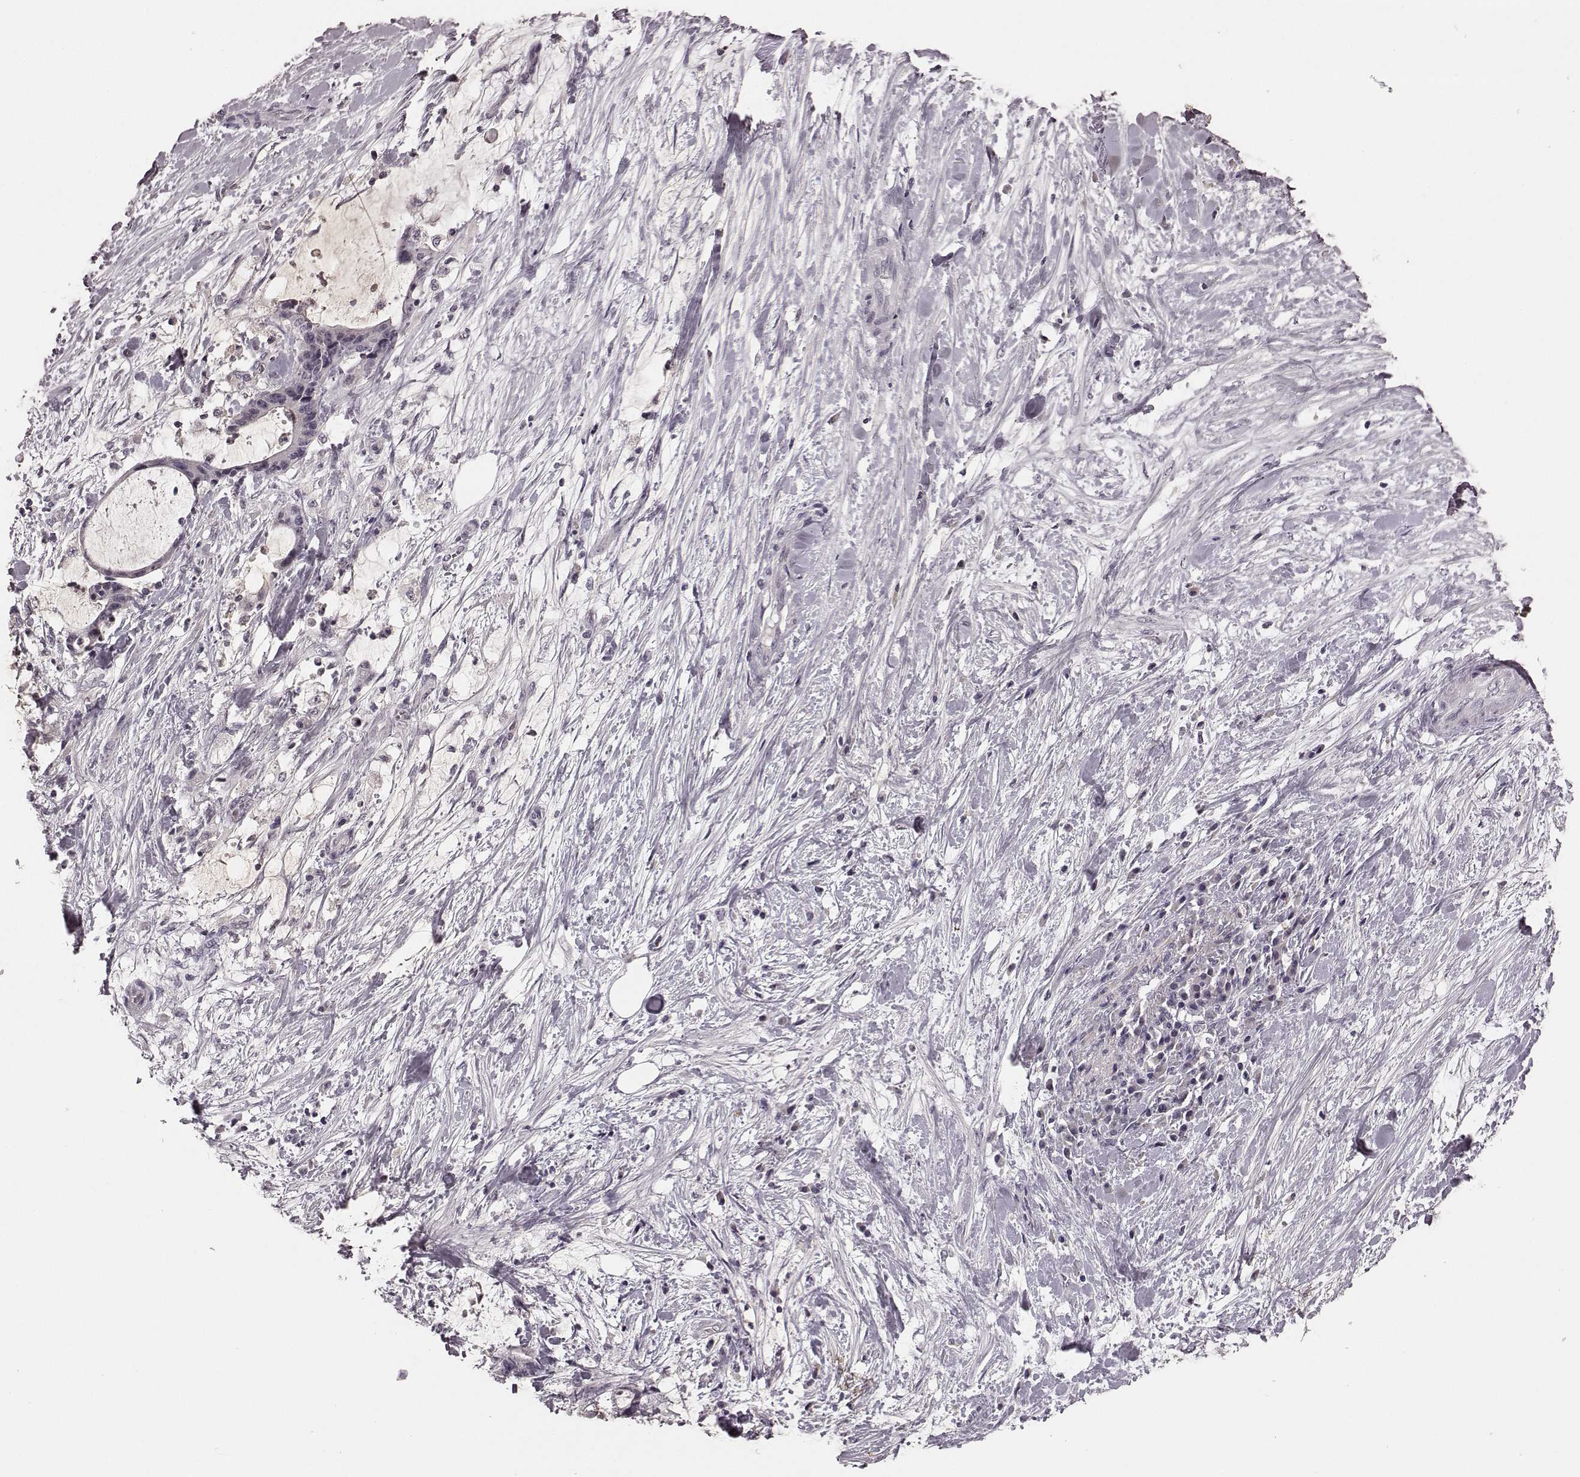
{"staining": {"intensity": "negative", "quantity": "none", "location": "none"}, "tissue": "liver cancer", "cell_type": "Tumor cells", "image_type": "cancer", "snomed": [{"axis": "morphology", "description": "Cholangiocarcinoma"}, {"axis": "topography", "description": "Liver"}], "caption": "A micrograph of cholangiocarcinoma (liver) stained for a protein reveals no brown staining in tumor cells. (Immunohistochemistry (ihc), brightfield microscopy, high magnification).", "gene": "RIT2", "patient": {"sex": "female", "age": 73}}